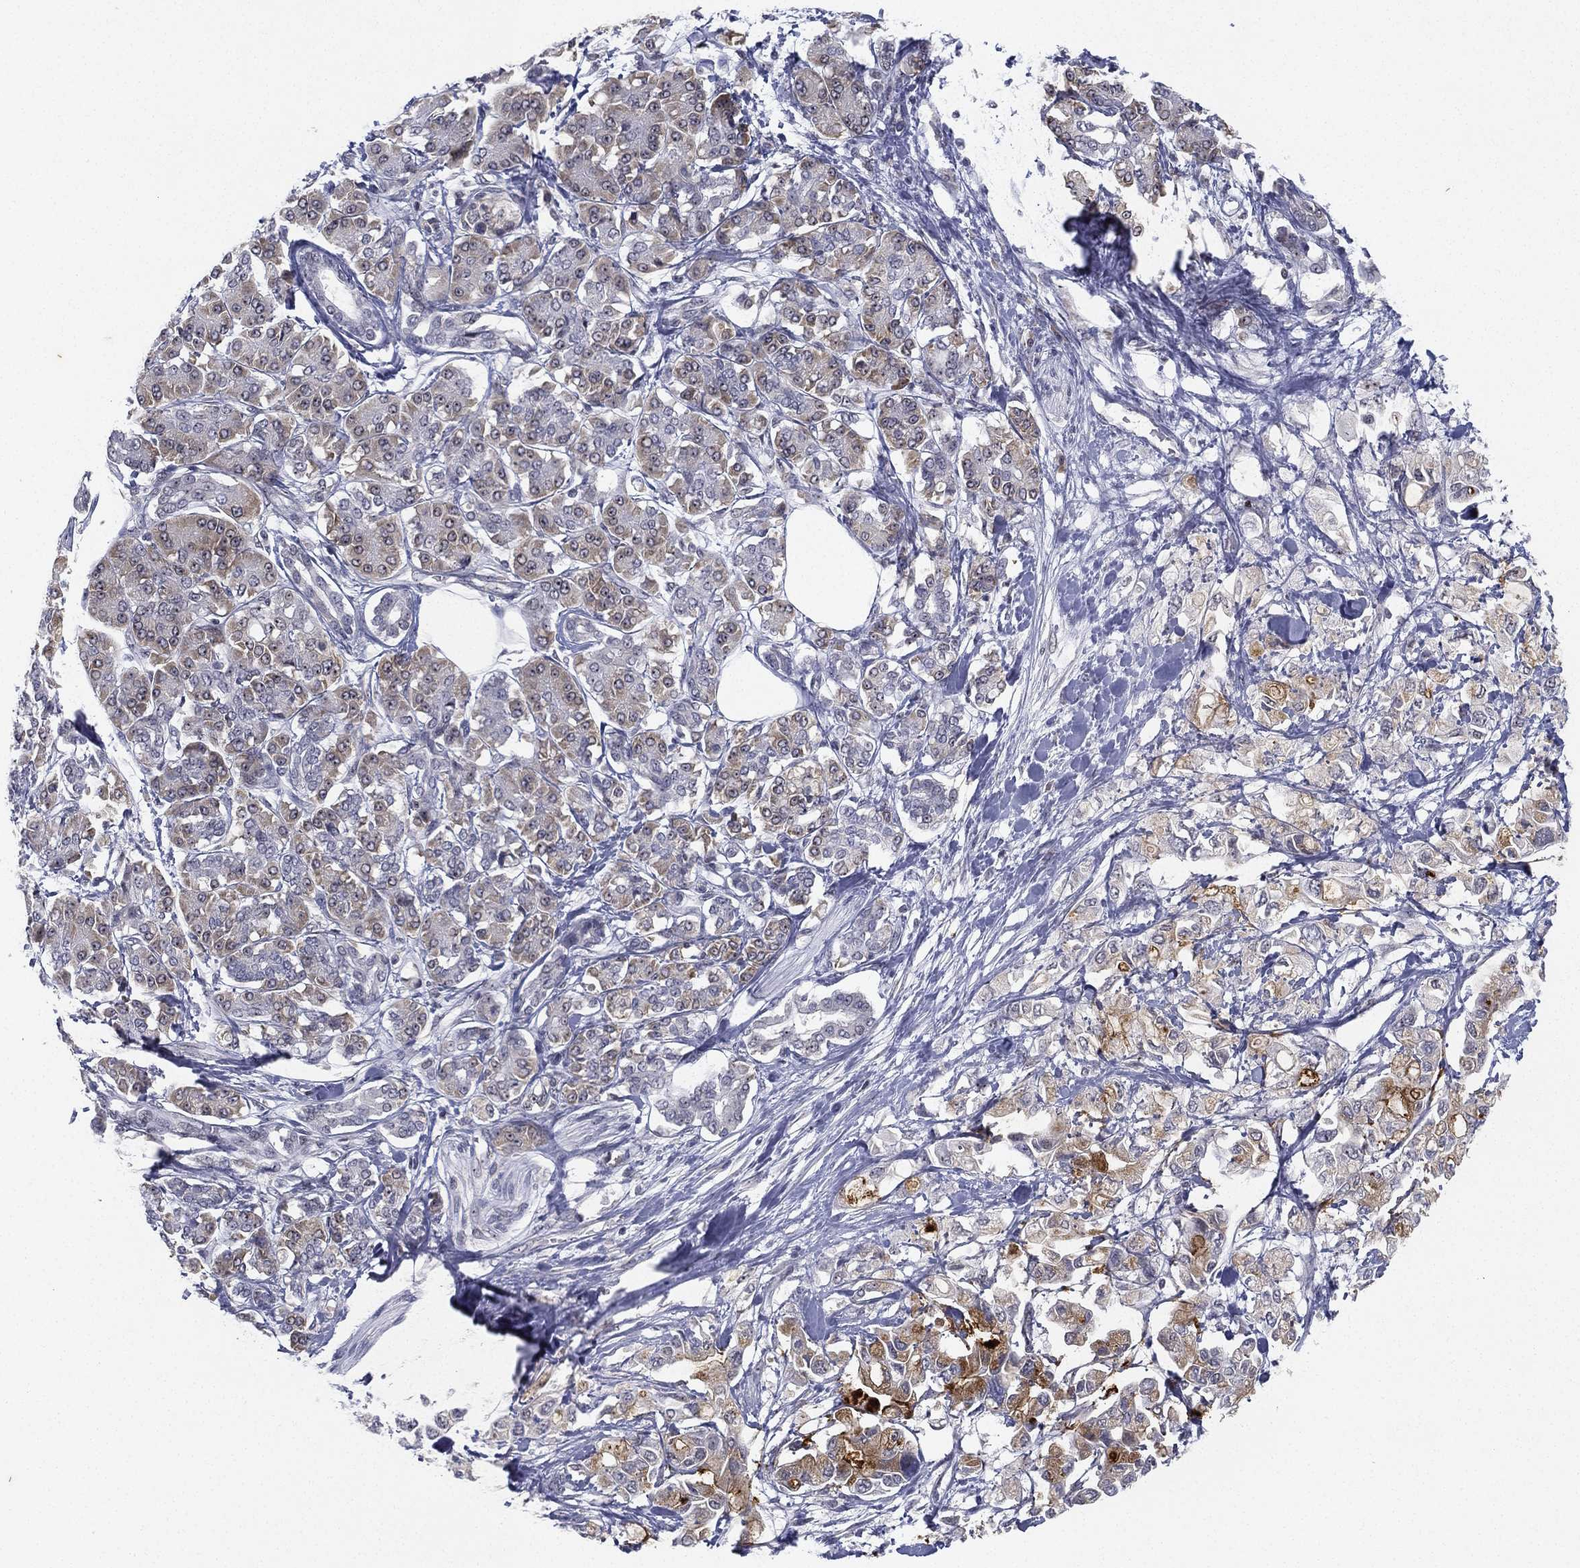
{"staining": {"intensity": "moderate", "quantity": "<25%", "location": "cytoplasmic/membranous"}, "tissue": "pancreatic cancer", "cell_type": "Tumor cells", "image_type": "cancer", "snomed": [{"axis": "morphology", "description": "Adenocarcinoma, NOS"}, {"axis": "topography", "description": "Pancreas"}], "caption": "The photomicrograph reveals staining of adenocarcinoma (pancreatic), revealing moderate cytoplasmic/membranous protein positivity (brown color) within tumor cells.", "gene": "MS4A8", "patient": {"sex": "female", "age": 56}}